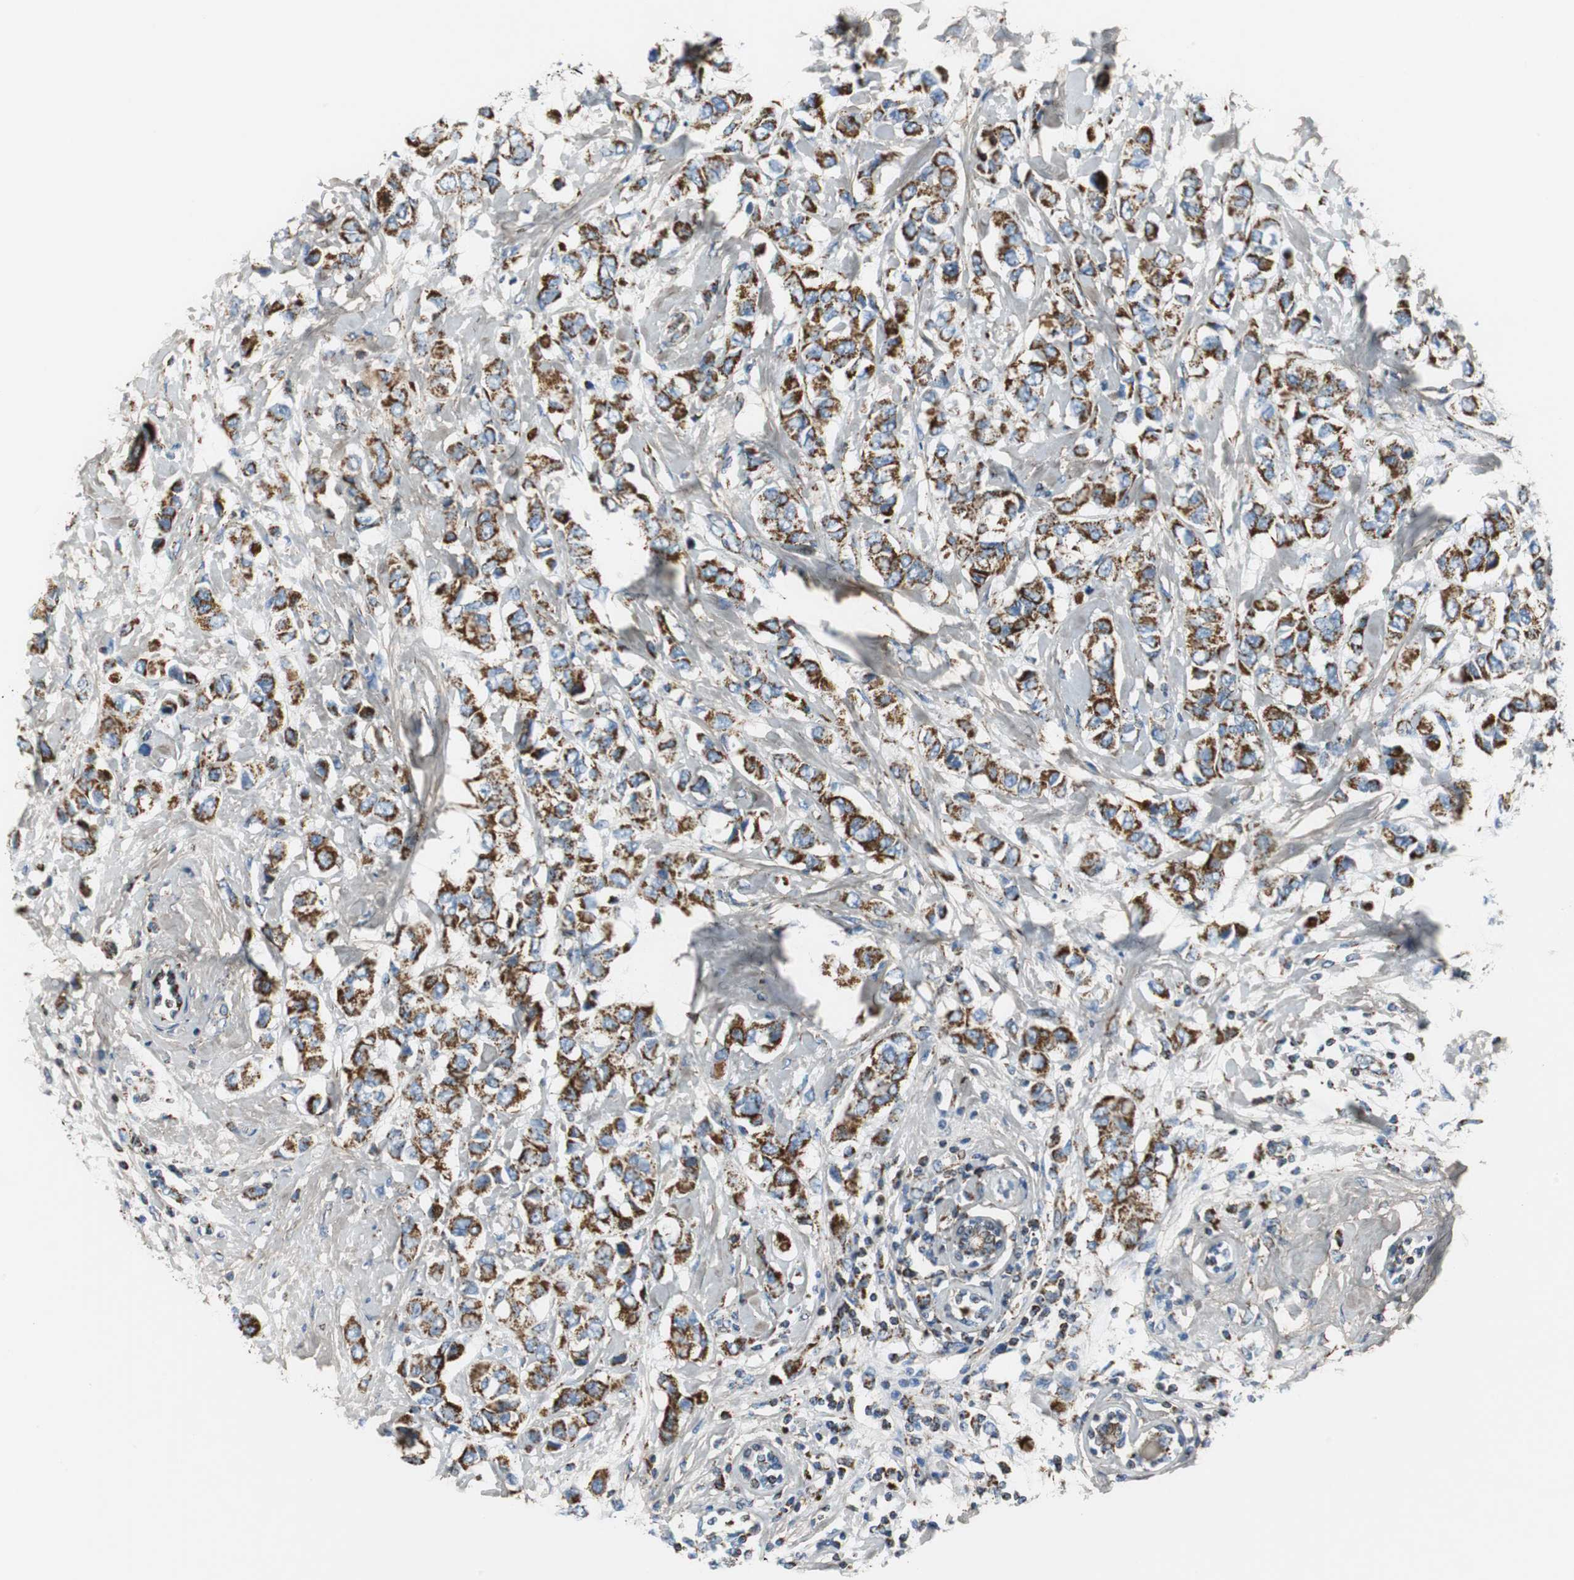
{"staining": {"intensity": "strong", "quantity": ">75%", "location": "cytoplasmic/membranous"}, "tissue": "breast cancer", "cell_type": "Tumor cells", "image_type": "cancer", "snomed": [{"axis": "morphology", "description": "Duct carcinoma"}, {"axis": "topography", "description": "Breast"}], "caption": "Strong cytoplasmic/membranous staining is present in about >75% of tumor cells in intraductal carcinoma (breast).", "gene": "C1QTNF7", "patient": {"sex": "female", "age": 50}}